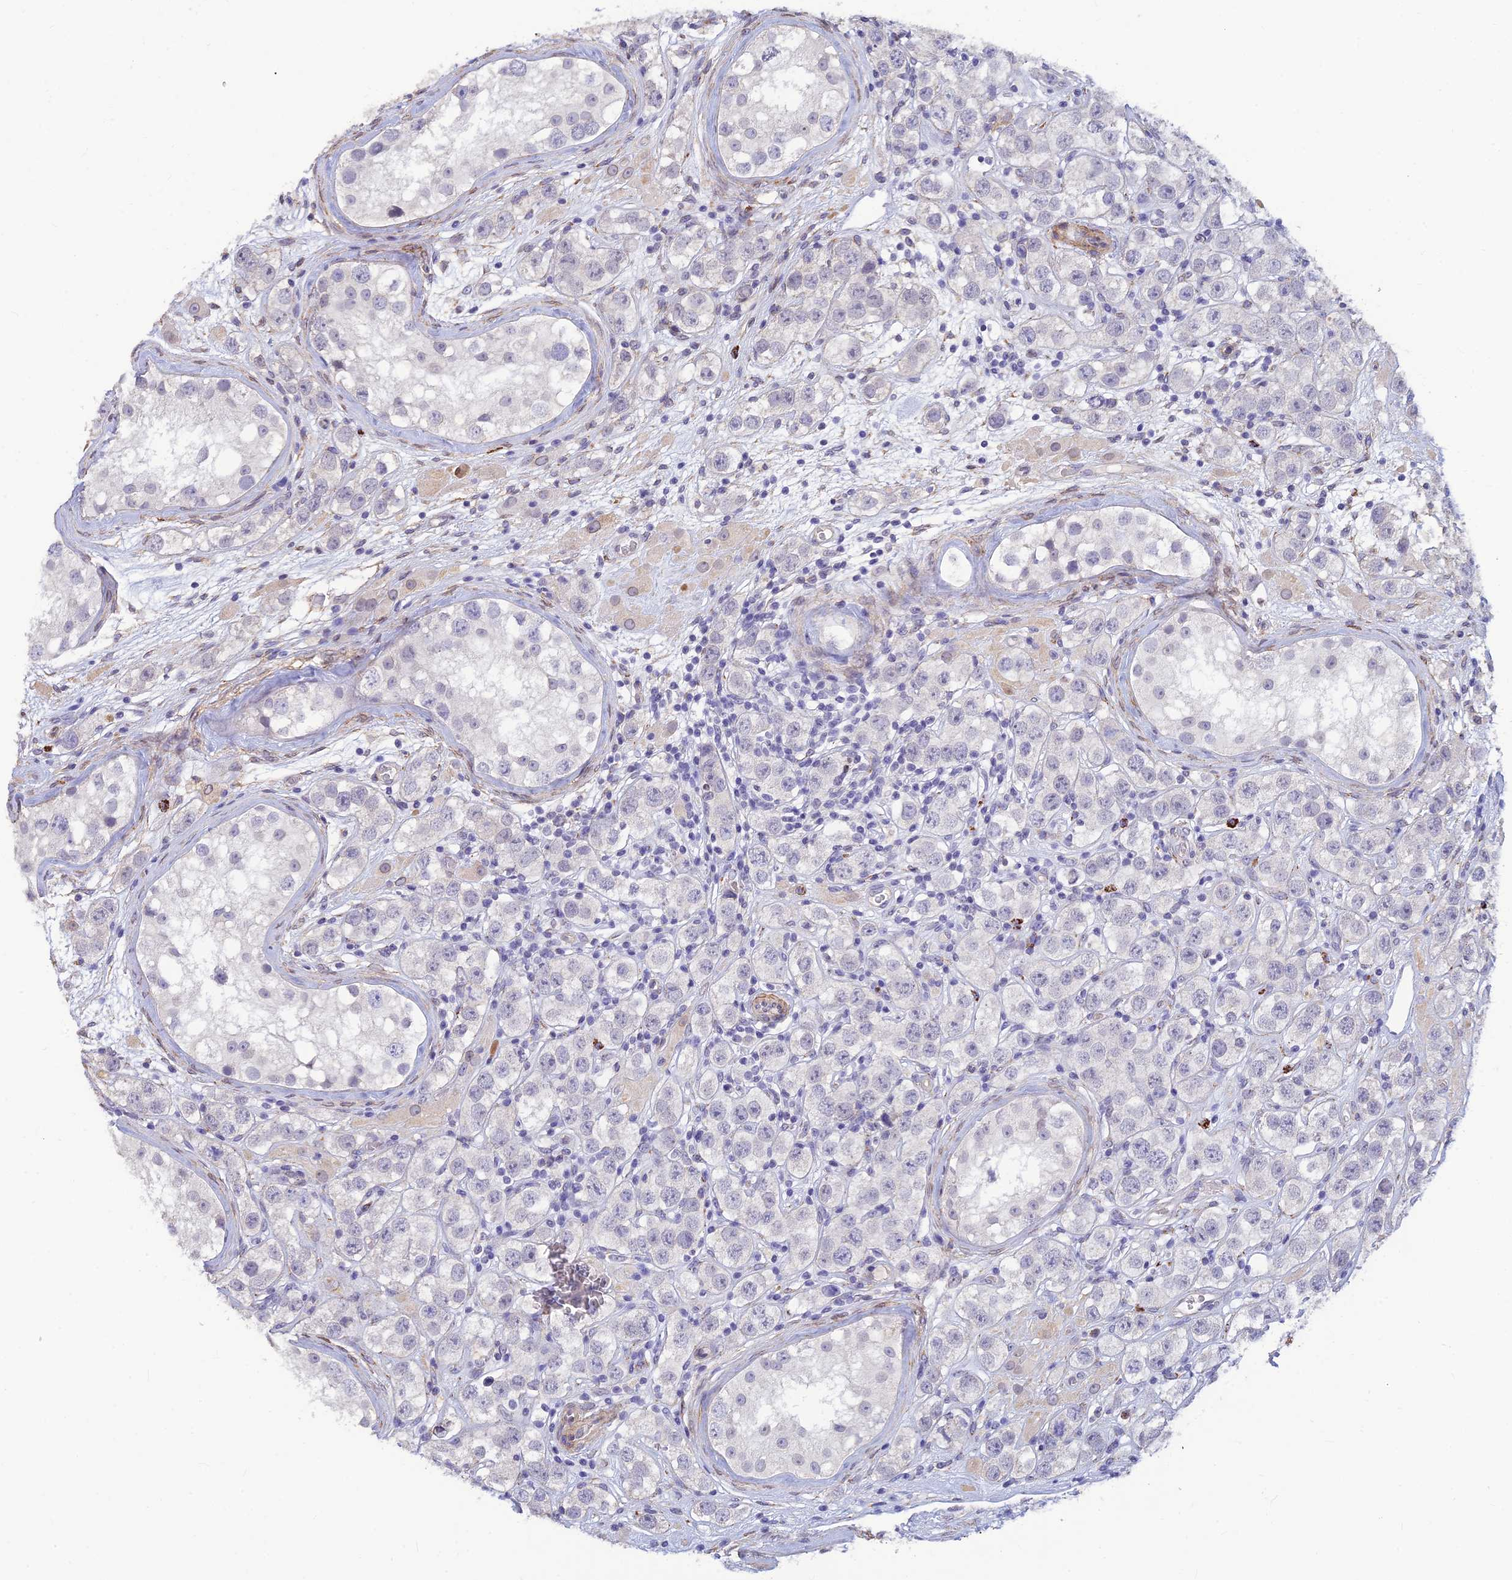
{"staining": {"intensity": "negative", "quantity": "none", "location": "none"}, "tissue": "testis cancer", "cell_type": "Tumor cells", "image_type": "cancer", "snomed": [{"axis": "morphology", "description": "Seminoma, NOS"}, {"axis": "topography", "description": "Testis"}], "caption": "Immunohistochemical staining of testis cancer (seminoma) shows no significant positivity in tumor cells.", "gene": "ALDH1L2", "patient": {"sex": "male", "age": 28}}